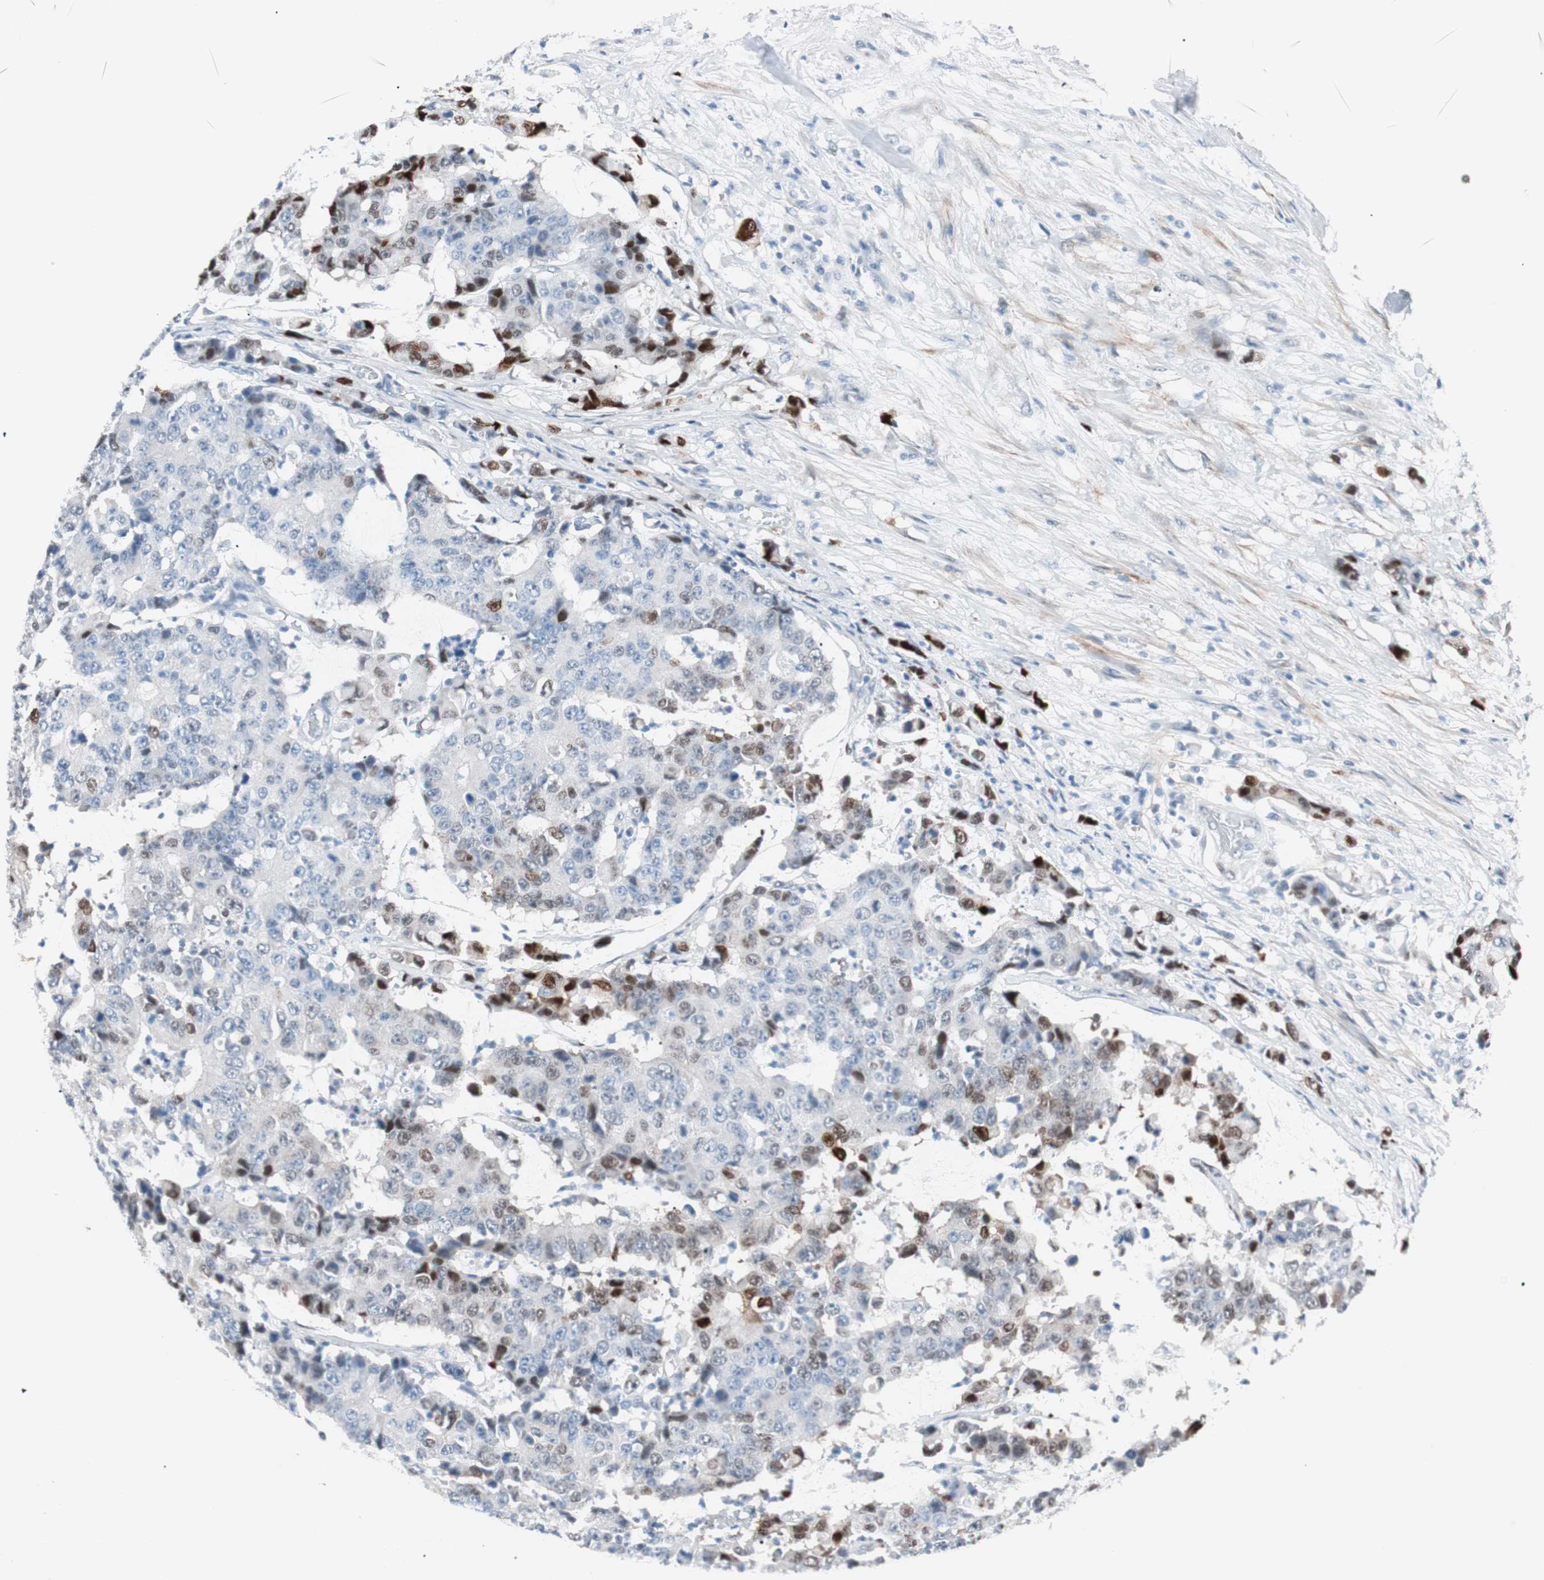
{"staining": {"intensity": "weak", "quantity": "<25%", "location": "nuclear"}, "tissue": "colorectal cancer", "cell_type": "Tumor cells", "image_type": "cancer", "snomed": [{"axis": "morphology", "description": "Adenocarcinoma, NOS"}, {"axis": "topography", "description": "Colon"}], "caption": "Tumor cells show no significant protein expression in colorectal cancer.", "gene": "FOSL1", "patient": {"sex": "female", "age": 86}}